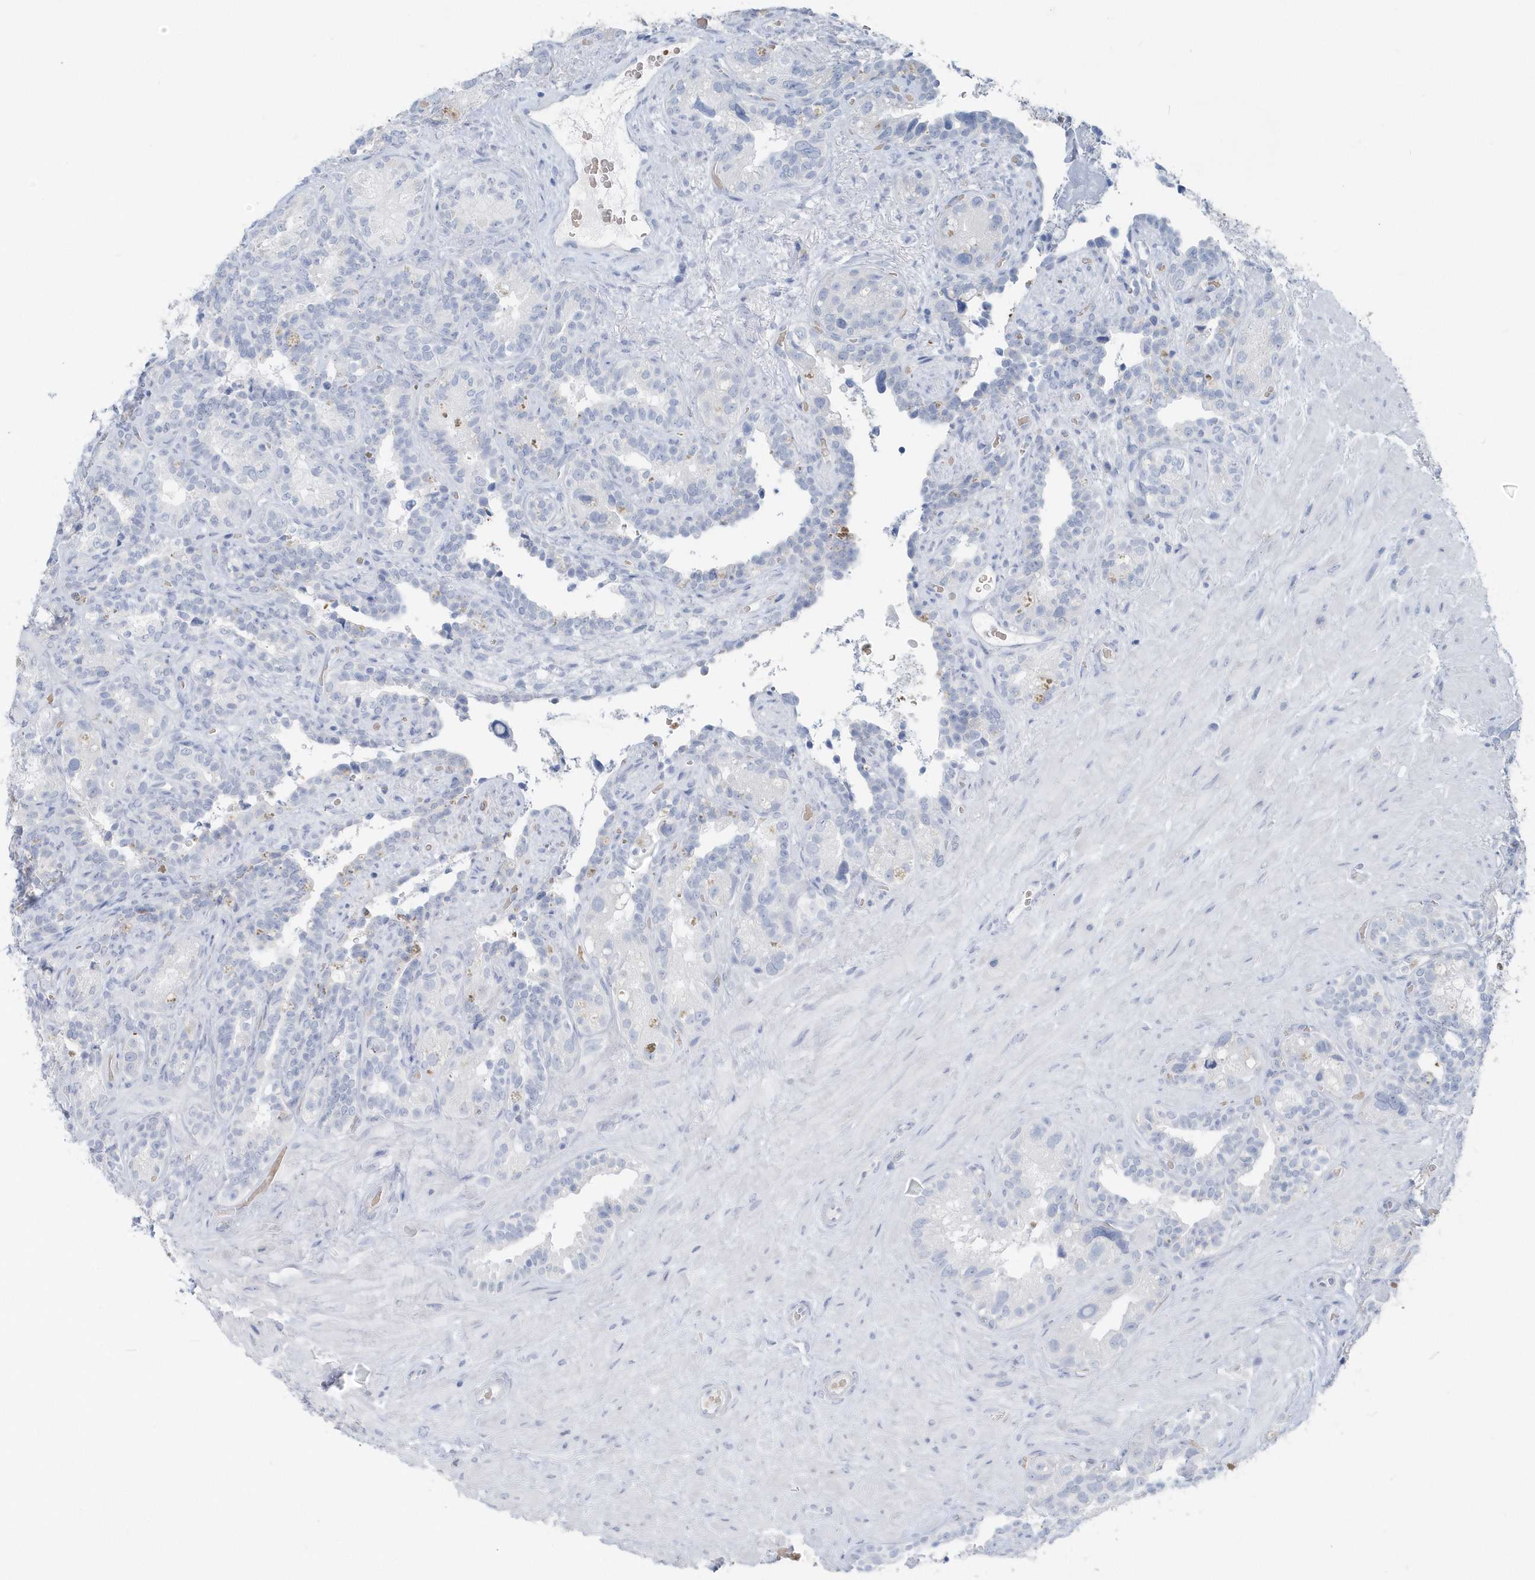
{"staining": {"intensity": "negative", "quantity": "none", "location": "none"}, "tissue": "seminal vesicle", "cell_type": "Glandular cells", "image_type": "normal", "snomed": [{"axis": "morphology", "description": "Normal tissue, NOS"}, {"axis": "topography", "description": "Seminal veicle"}, {"axis": "topography", "description": "Peripheral nerve tissue"}], "caption": "A histopathology image of seminal vesicle stained for a protein reveals no brown staining in glandular cells. (DAB IHC, high magnification).", "gene": "HBA2", "patient": {"sex": "male", "age": 67}}